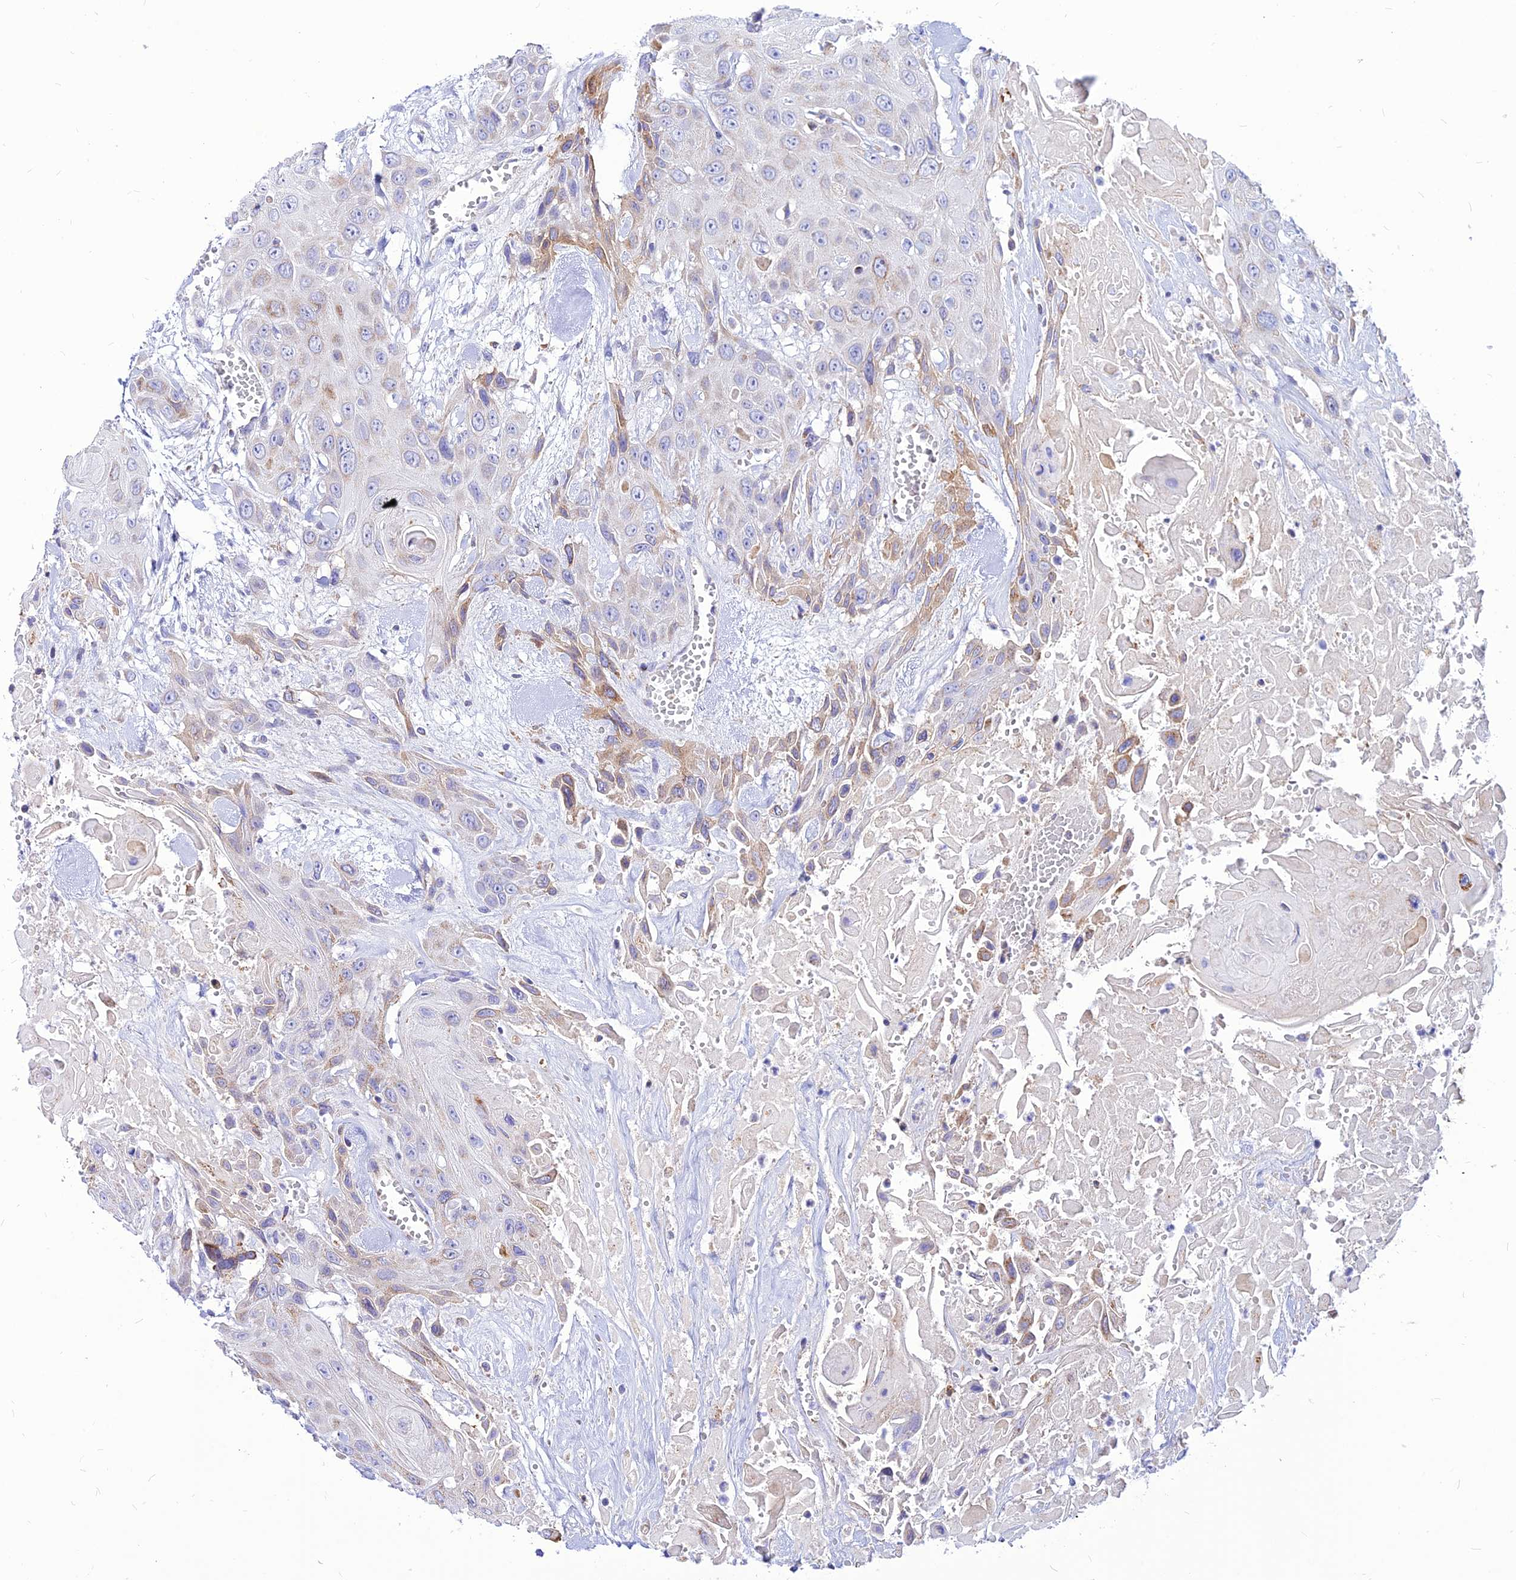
{"staining": {"intensity": "weak", "quantity": "<25%", "location": "cytoplasmic/membranous"}, "tissue": "head and neck cancer", "cell_type": "Tumor cells", "image_type": "cancer", "snomed": [{"axis": "morphology", "description": "Squamous cell carcinoma, NOS"}, {"axis": "topography", "description": "Head-Neck"}], "caption": "This is a micrograph of immunohistochemistry staining of head and neck cancer (squamous cell carcinoma), which shows no staining in tumor cells. The staining was performed using DAB (3,3'-diaminobenzidine) to visualize the protein expression in brown, while the nuclei were stained in blue with hematoxylin (Magnification: 20x).", "gene": "ECI1", "patient": {"sex": "male", "age": 81}}